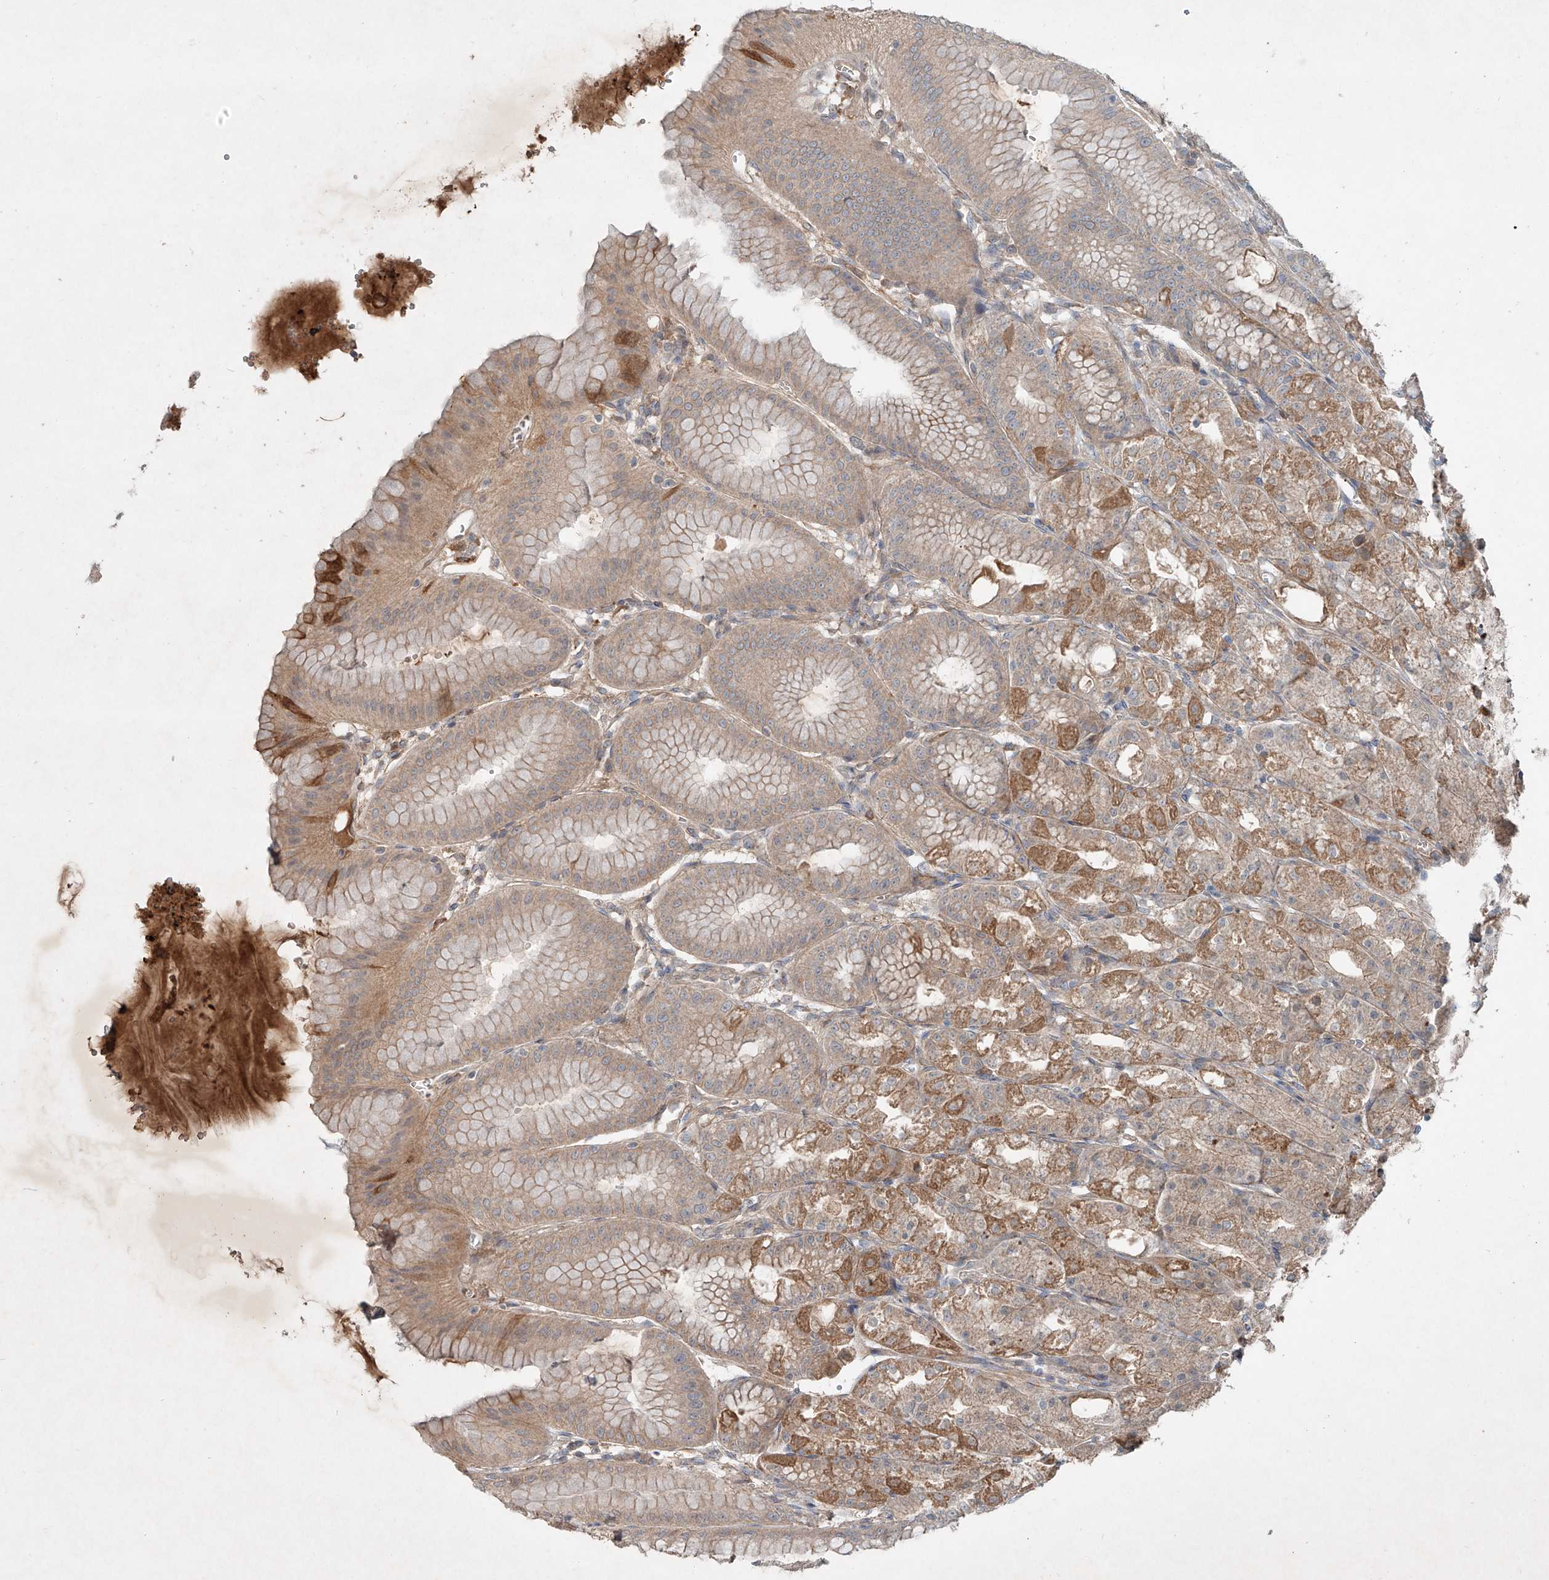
{"staining": {"intensity": "moderate", "quantity": "25%-75%", "location": "cytoplasmic/membranous"}, "tissue": "stomach", "cell_type": "Glandular cells", "image_type": "normal", "snomed": [{"axis": "morphology", "description": "Normal tissue, NOS"}, {"axis": "topography", "description": "Stomach, lower"}], "caption": "Approximately 25%-75% of glandular cells in normal human stomach show moderate cytoplasmic/membranous protein expression as visualized by brown immunohistochemical staining.", "gene": "IER5", "patient": {"sex": "male", "age": 71}}